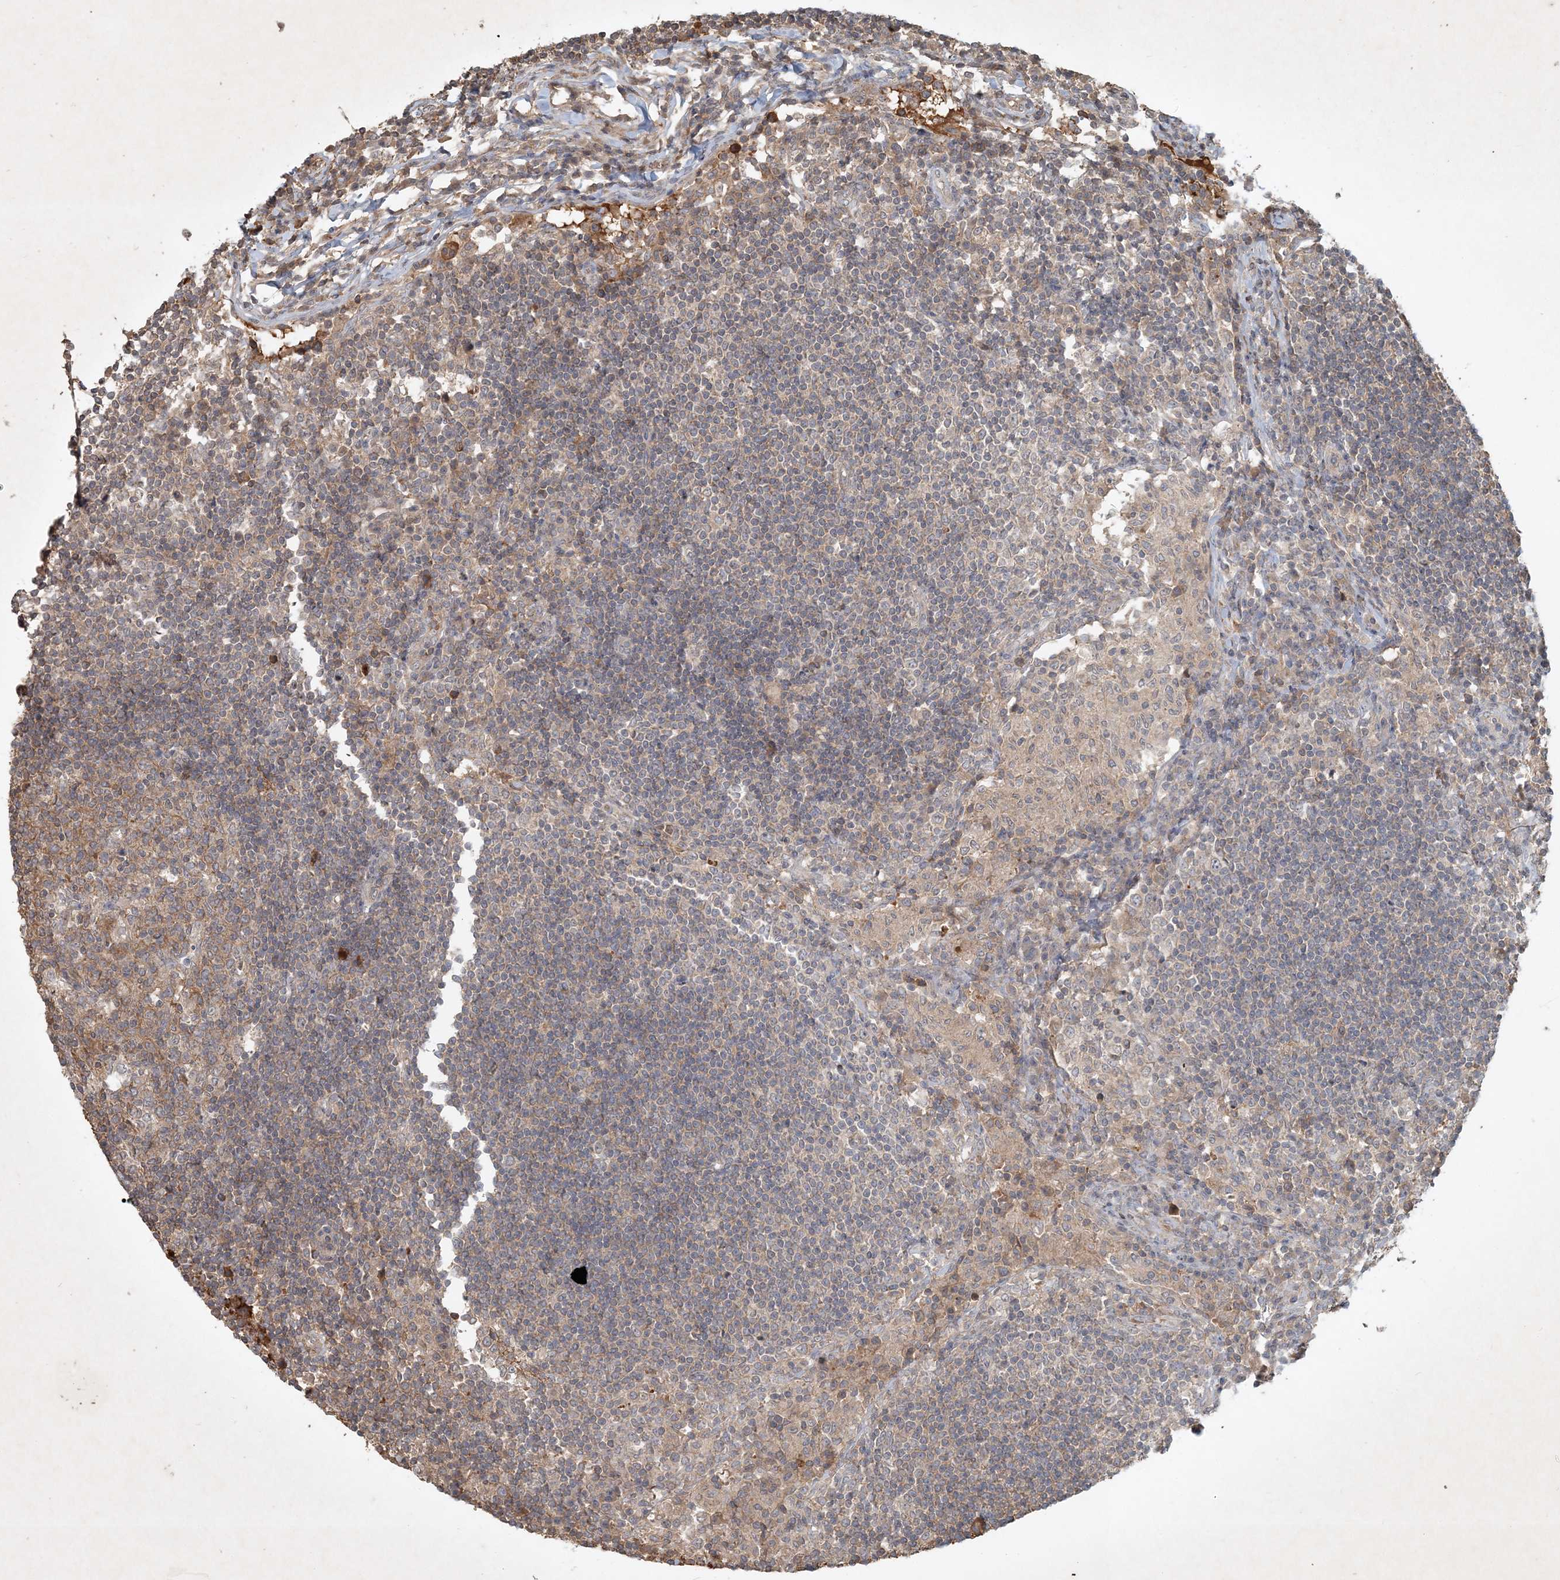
{"staining": {"intensity": "weak", "quantity": "25%-75%", "location": "cytoplasmic/membranous"}, "tissue": "lymph node", "cell_type": "Germinal center cells", "image_type": "normal", "snomed": [{"axis": "morphology", "description": "Normal tissue, NOS"}, {"axis": "topography", "description": "Lymph node"}], "caption": "Brown immunohistochemical staining in unremarkable lymph node shows weak cytoplasmic/membranous positivity in approximately 25%-75% of germinal center cells.", "gene": "TNFAIP6", "patient": {"sex": "female", "age": 53}}